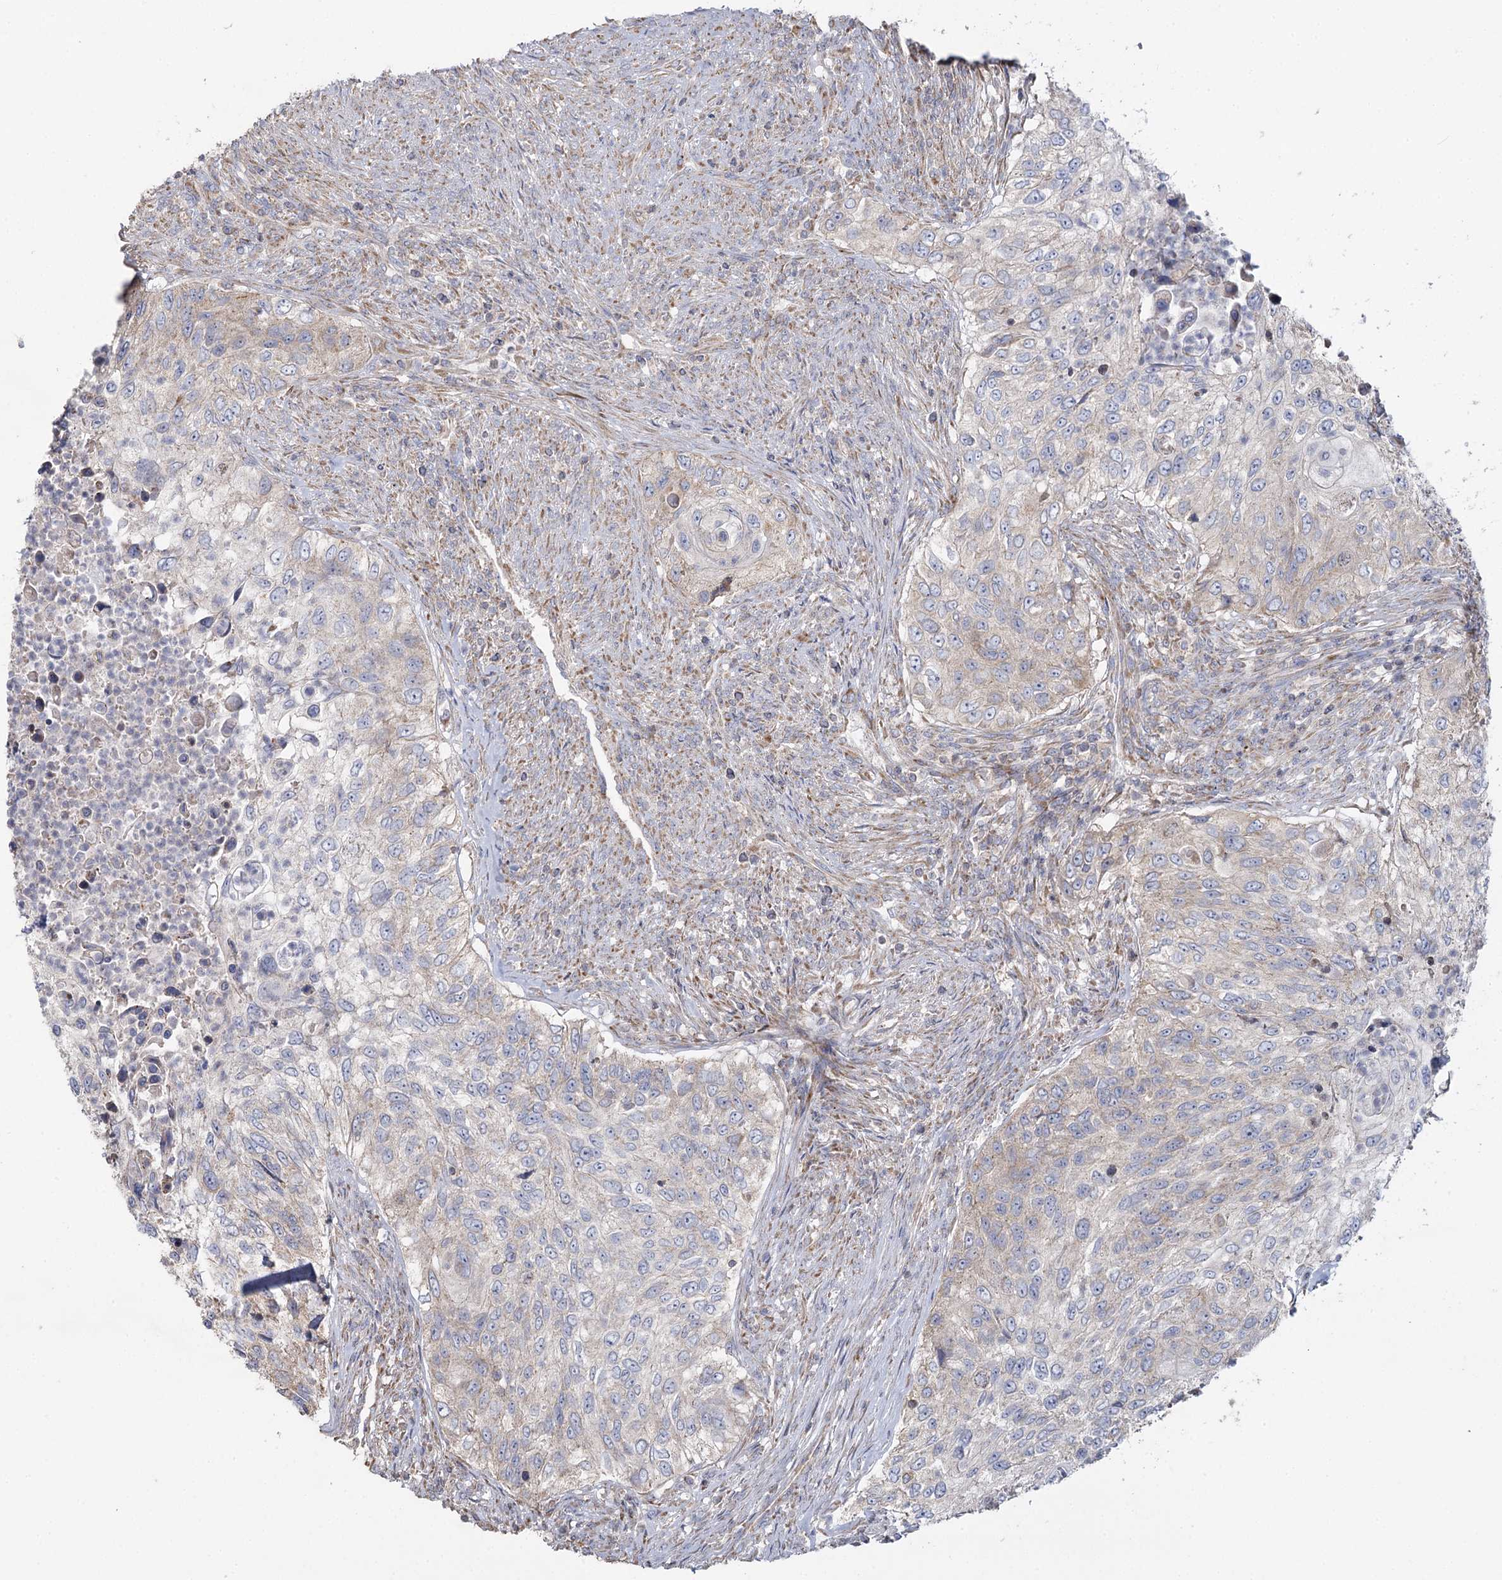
{"staining": {"intensity": "negative", "quantity": "none", "location": "none"}, "tissue": "urothelial cancer", "cell_type": "Tumor cells", "image_type": "cancer", "snomed": [{"axis": "morphology", "description": "Urothelial carcinoma, High grade"}, {"axis": "topography", "description": "Urinary bladder"}], "caption": "High power microscopy photomicrograph of an IHC photomicrograph of urothelial cancer, revealing no significant positivity in tumor cells.", "gene": "ACOX2", "patient": {"sex": "female", "age": 60}}